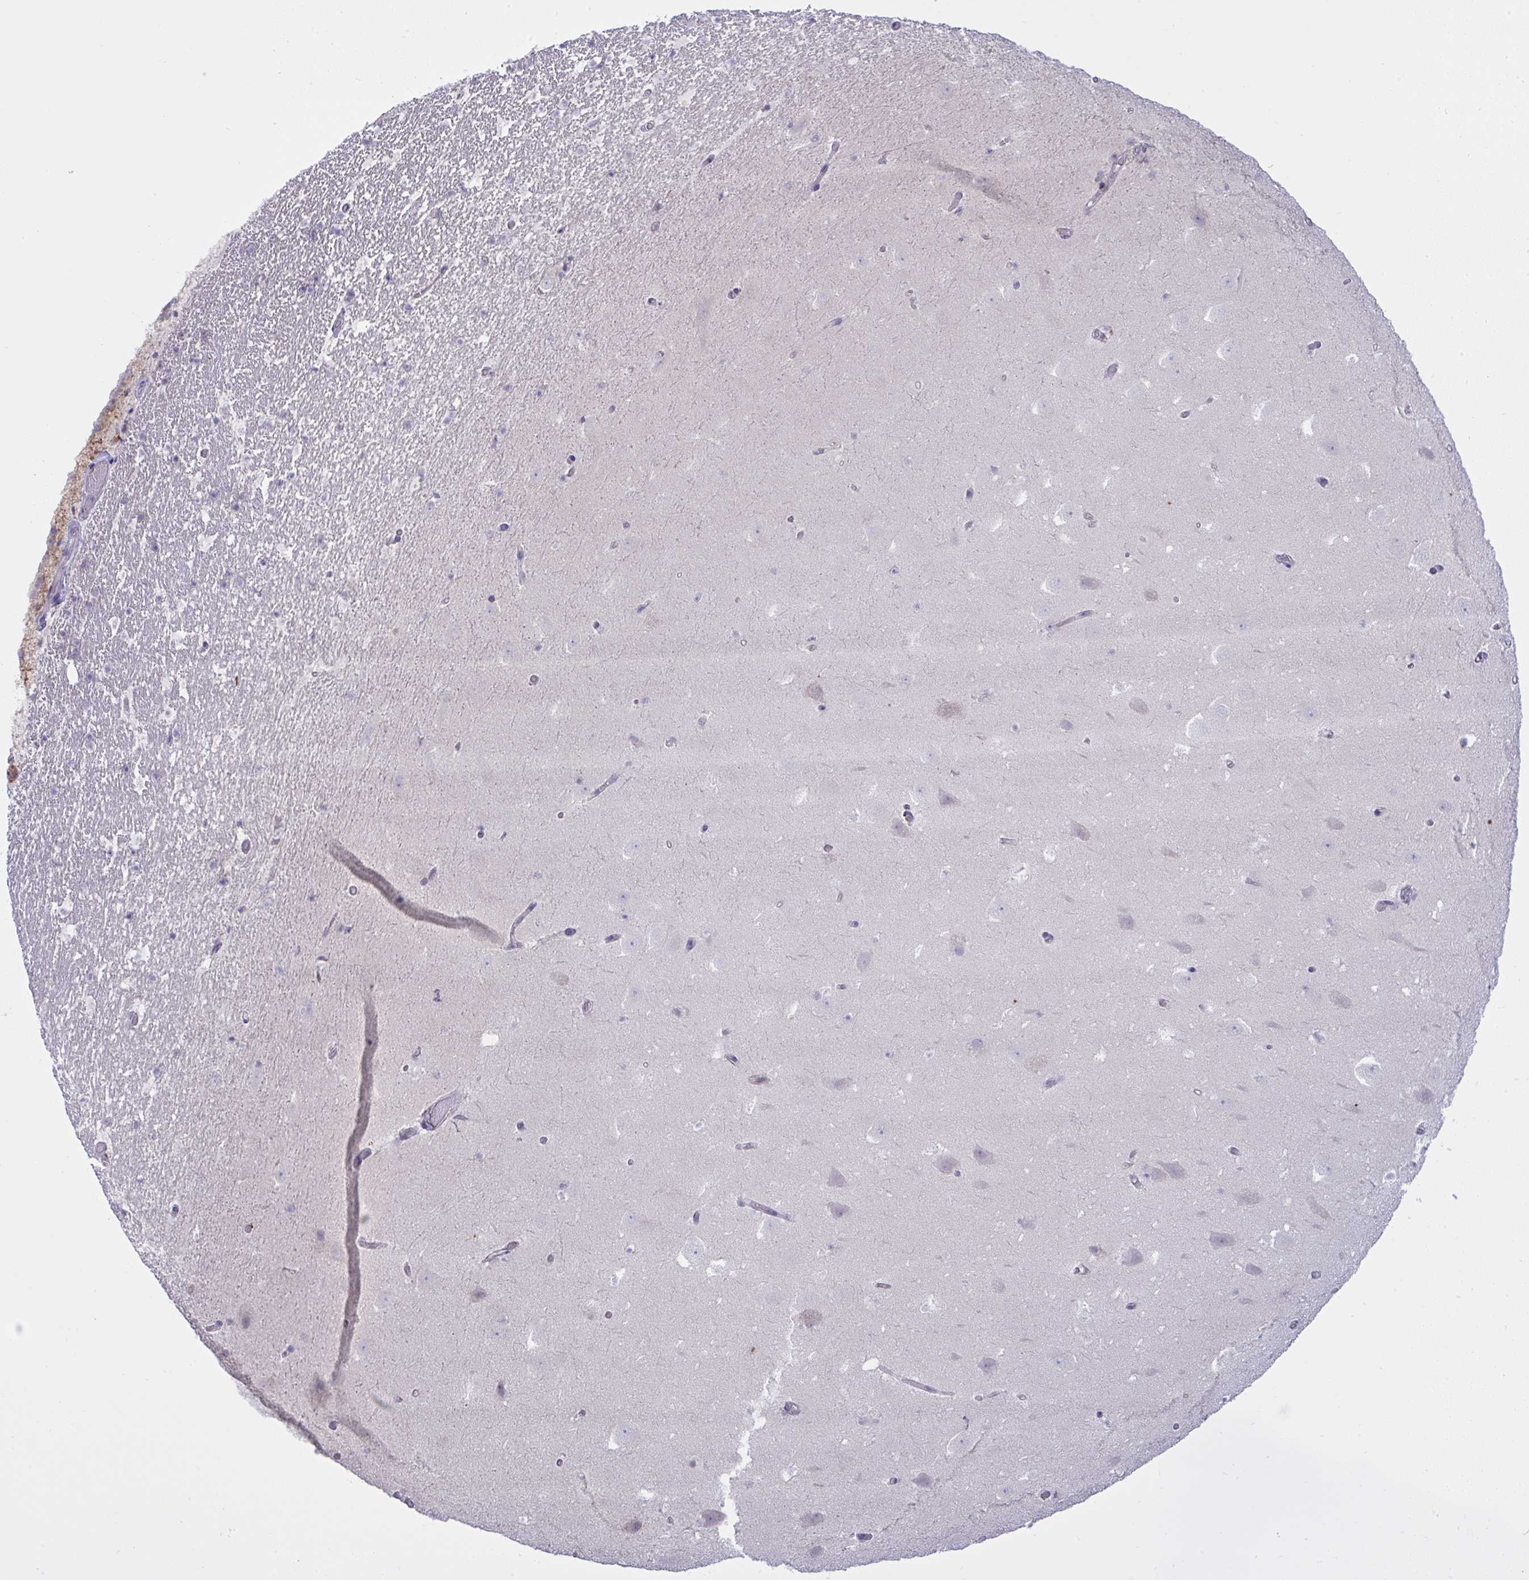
{"staining": {"intensity": "negative", "quantity": "none", "location": "none"}, "tissue": "hippocampus", "cell_type": "Glial cells", "image_type": "normal", "snomed": [{"axis": "morphology", "description": "Normal tissue, NOS"}, {"axis": "topography", "description": "Hippocampus"}], "caption": "DAB immunohistochemical staining of benign hippocampus demonstrates no significant positivity in glial cells. (DAB immunohistochemistry with hematoxylin counter stain).", "gene": "TMEM41A", "patient": {"sex": "female", "age": 42}}